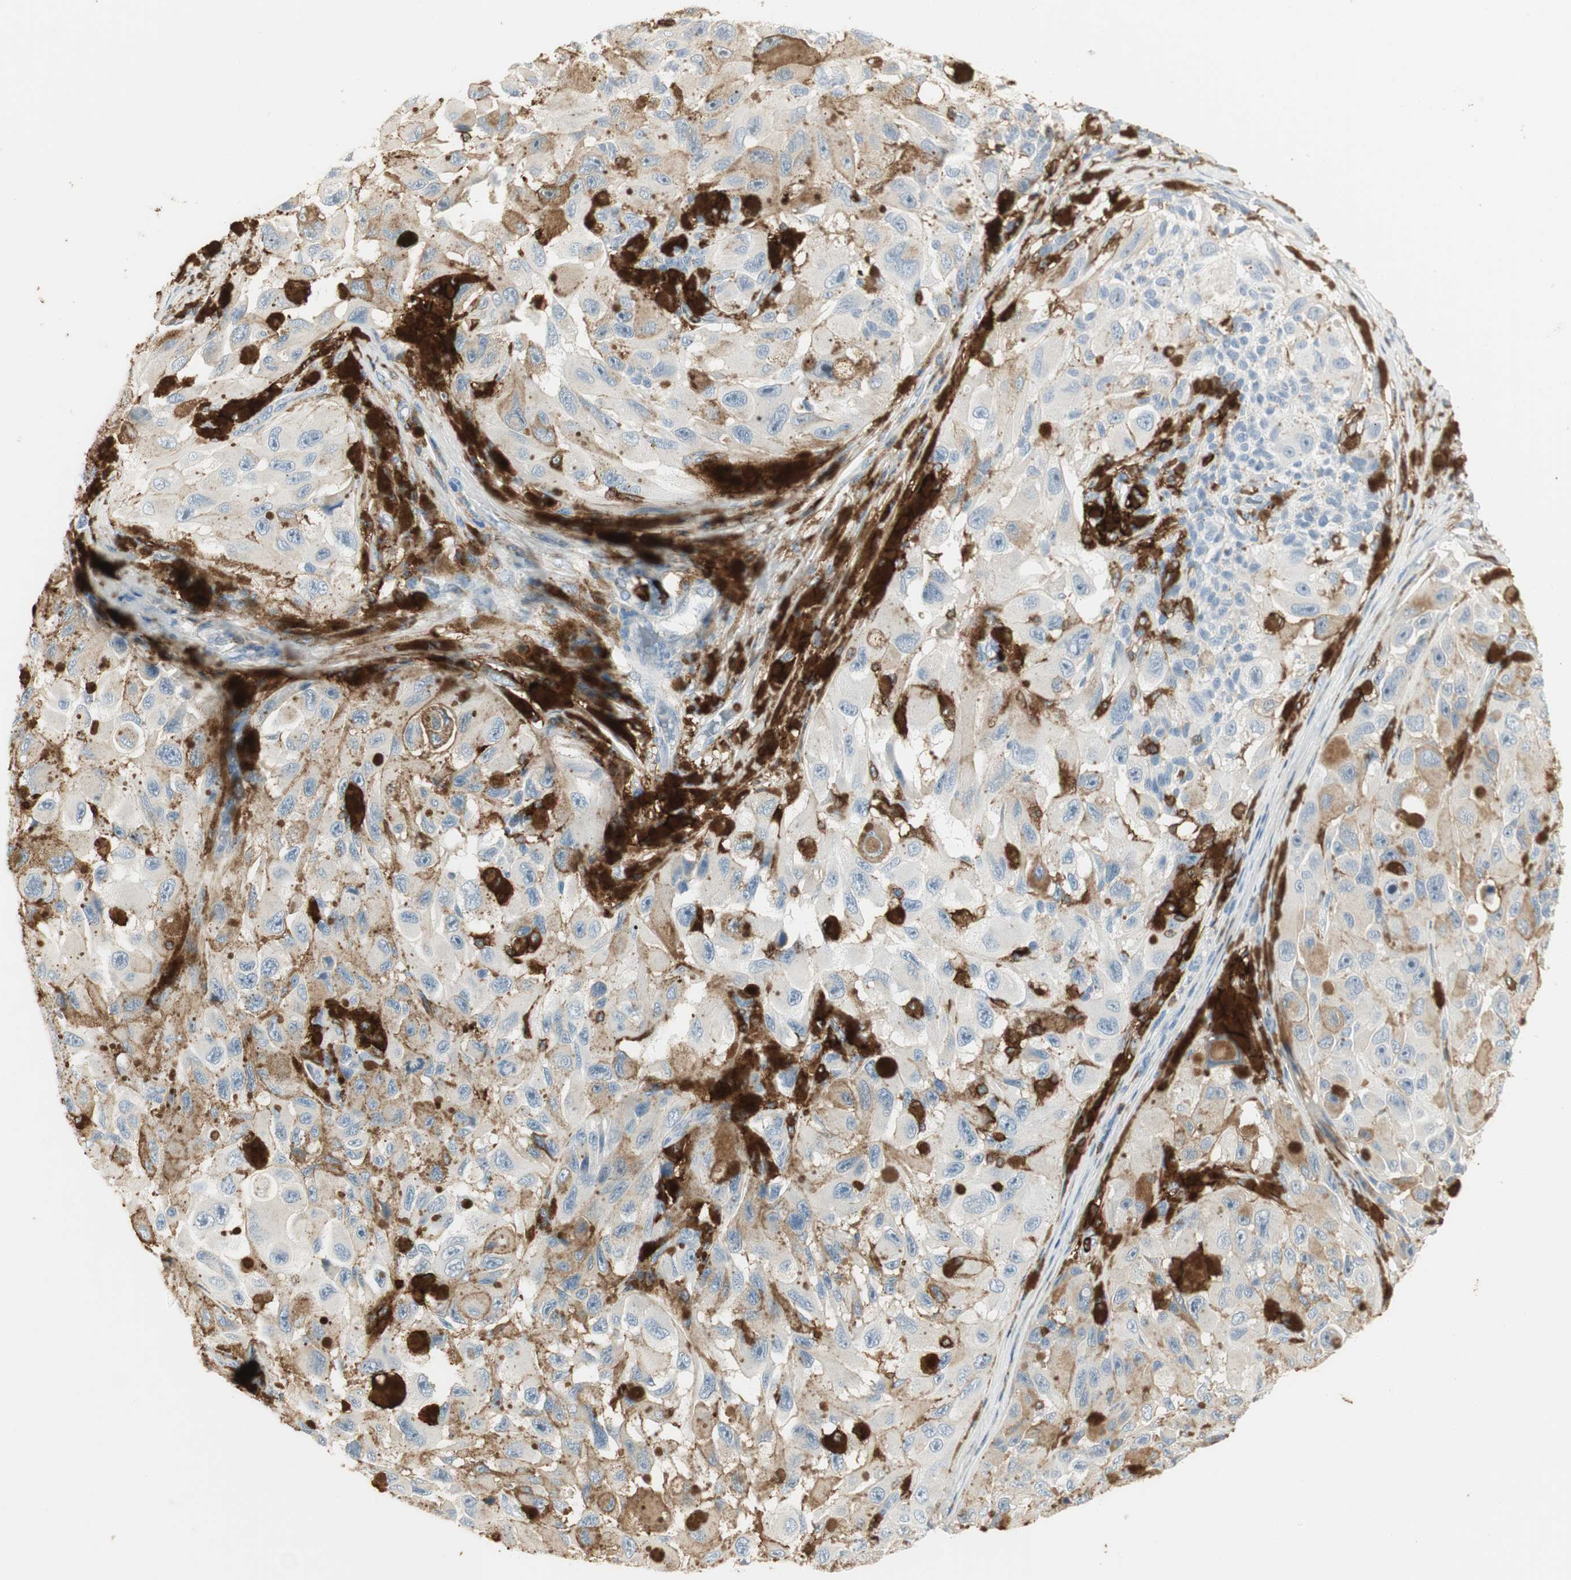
{"staining": {"intensity": "negative", "quantity": "none", "location": "none"}, "tissue": "melanoma", "cell_type": "Tumor cells", "image_type": "cancer", "snomed": [{"axis": "morphology", "description": "Malignant melanoma, NOS"}, {"axis": "topography", "description": "Skin"}], "caption": "An immunohistochemistry (IHC) image of melanoma is shown. There is no staining in tumor cells of melanoma. The staining is performed using DAB (3,3'-diaminobenzidine) brown chromogen with nuclei counter-stained in using hematoxylin.", "gene": "ITGB2", "patient": {"sex": "female", "age": 73}}